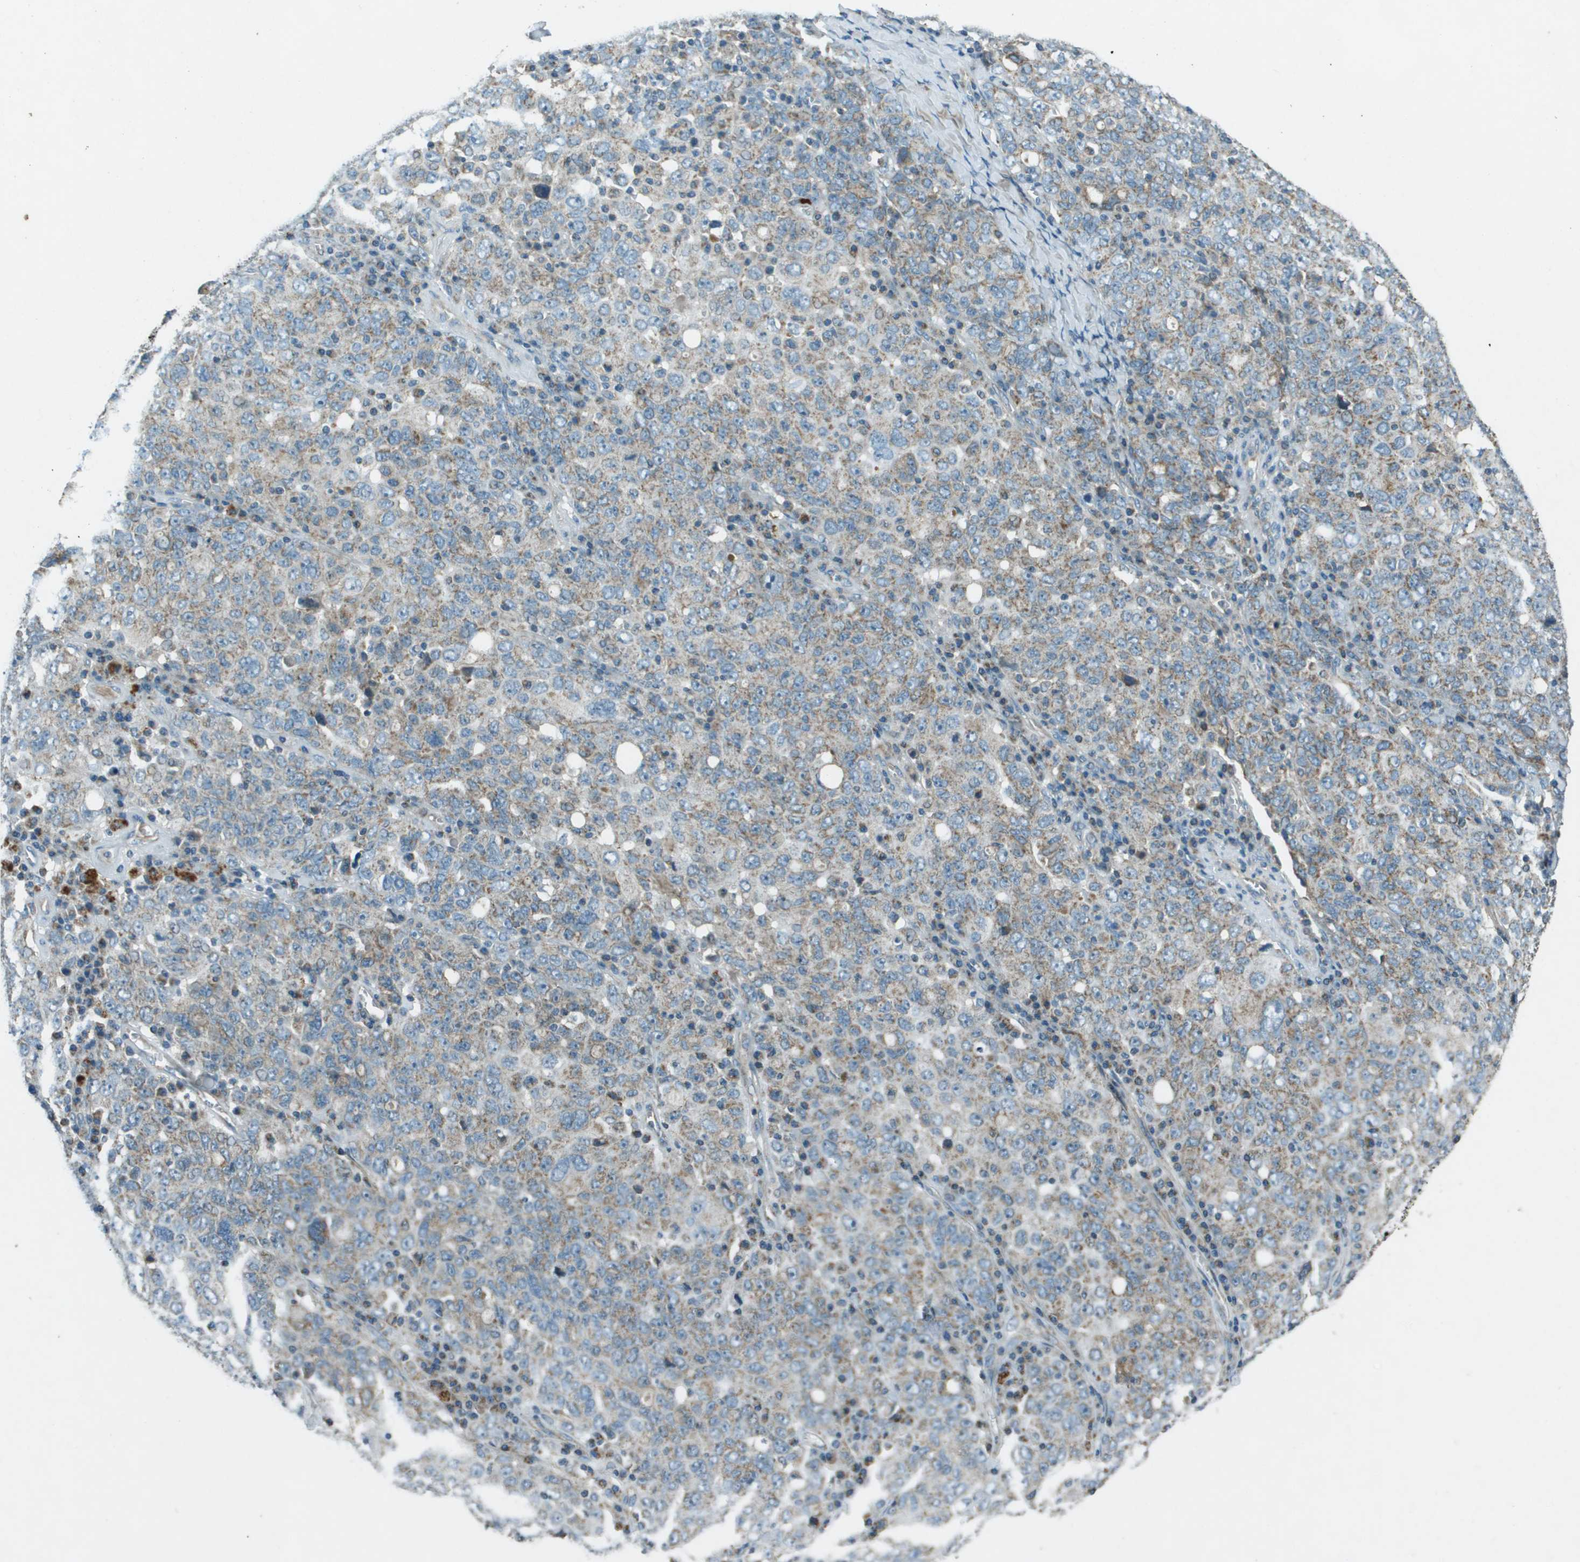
{"staining": {"intensity": "weak", "quantity": "25%-75%", "location": "cytoplasmic/membranous"}, "tissue": "ovarian cancer", "cell_type": "Tumor cells", "image_type": "cancer", "snomed": [{"axis": "morphology", "description": "Carcinoma, endometroid"}, {"axis": "topography", "description": "Ovary"}], "caption": "There is low levels of weak cytoplasmic/membranous expression in tumor cells of ovarian cancer, as demonstrated by immunohistochemical staining (brown color).", "gene": "MIGA1", "patient": {"sex": "female", "age": 62}}